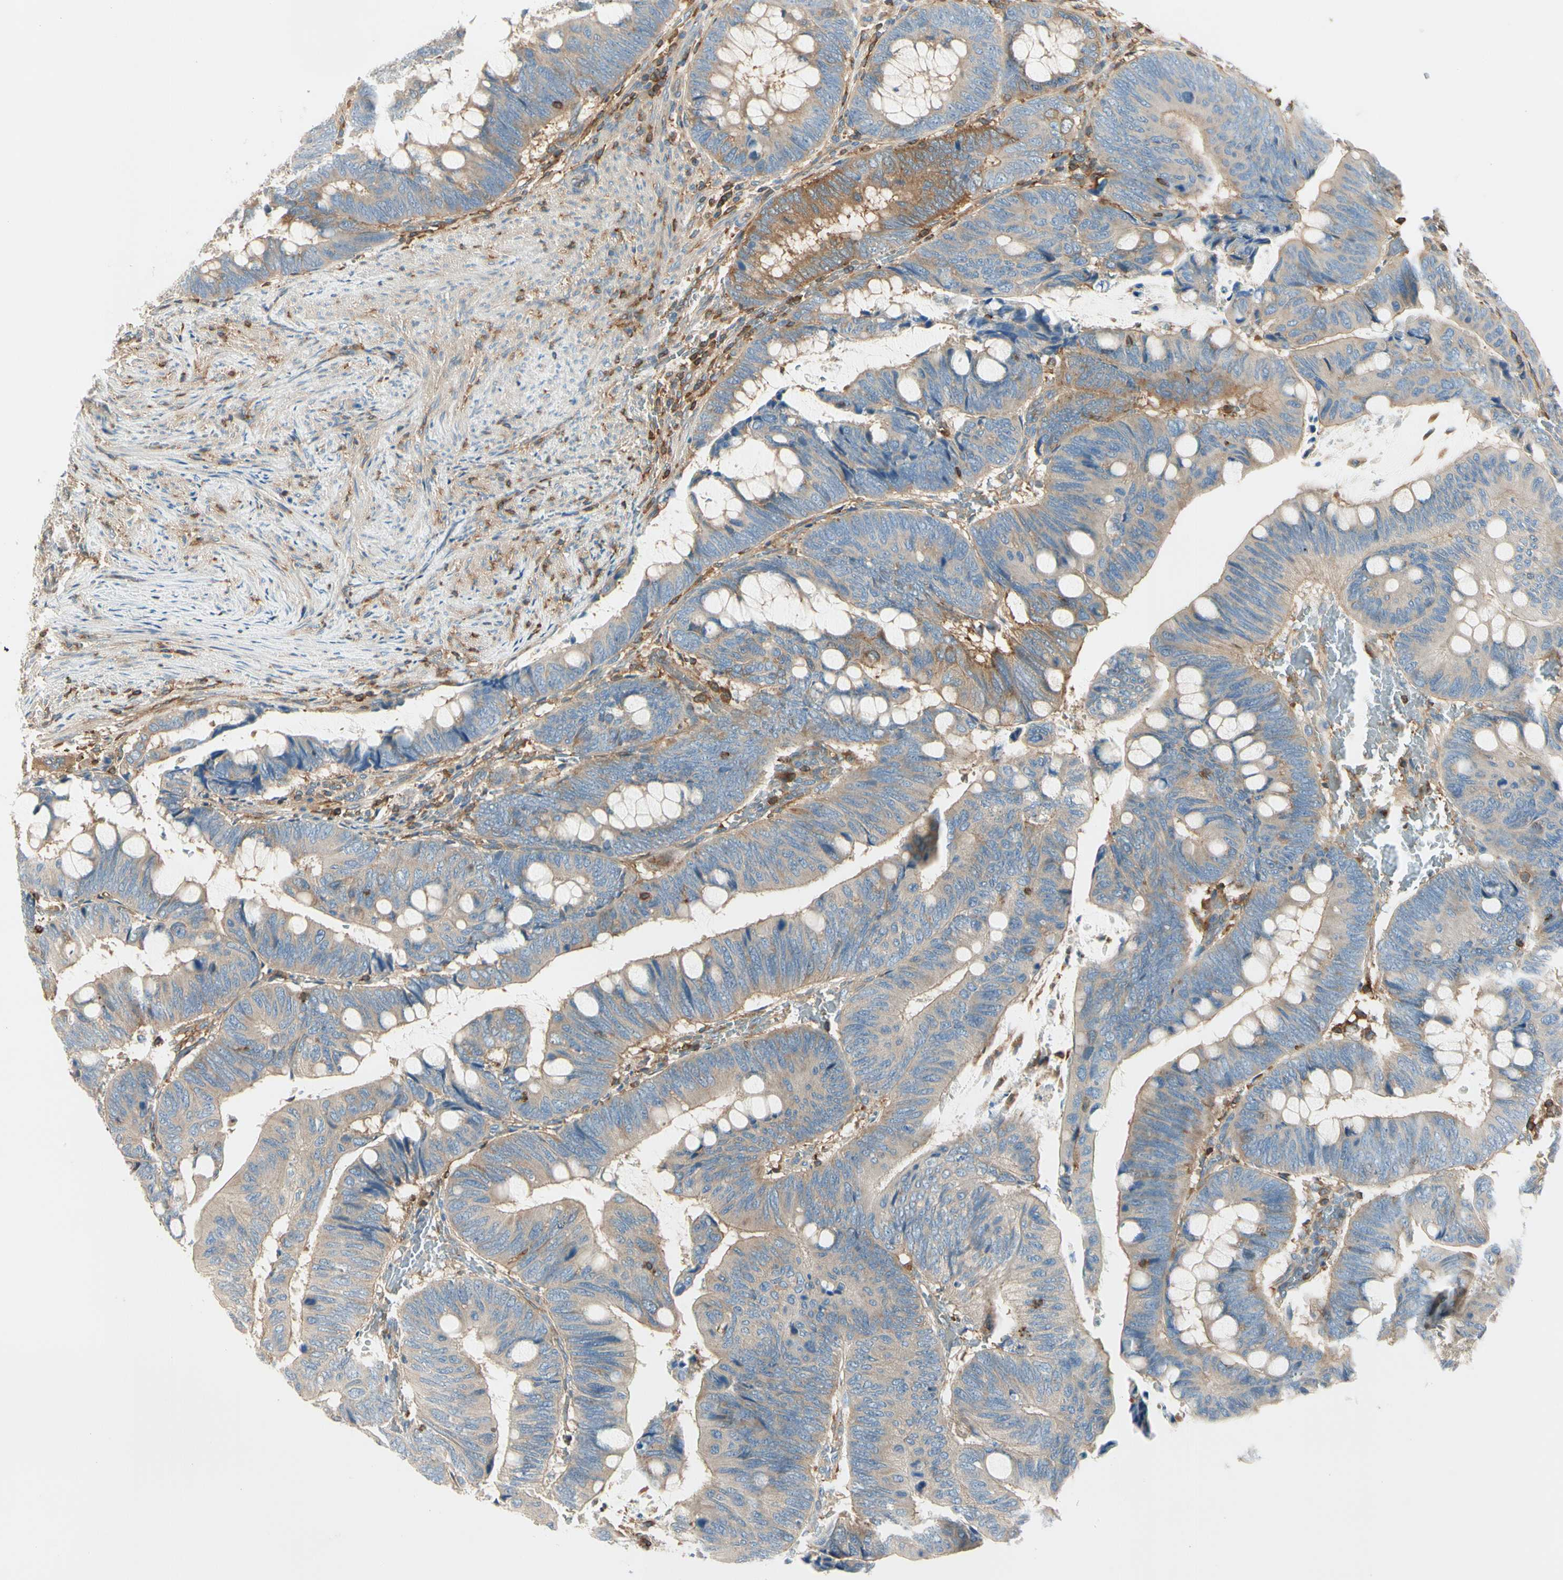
{"staining": {"intensity": "weak", "quantity": ">75%", "location": "cytoplasmic/membranous"}, "tissue": "colorectal cancer", "cell_type": "Tumor cells", "image_type": "cancer", "snomed": [{"axis": "morphology", "description": "Normal tissue, NOS"}, {"axis": "morphology", "description": "Adenocarcinoma, NOS"}, {"axis": "topography", "description": "Rectum"}, {"axis": "topography", "description": "Peripheral nerve tissue"}], "caption": "Colorectal cancer stained for a protein (brown) exhibits weak cytoplasmic/membranous positive positivity in approximately >75% of tumor cells.", "gene": "CAPZA2", "patient": {"sex": "male", "age": 92}}